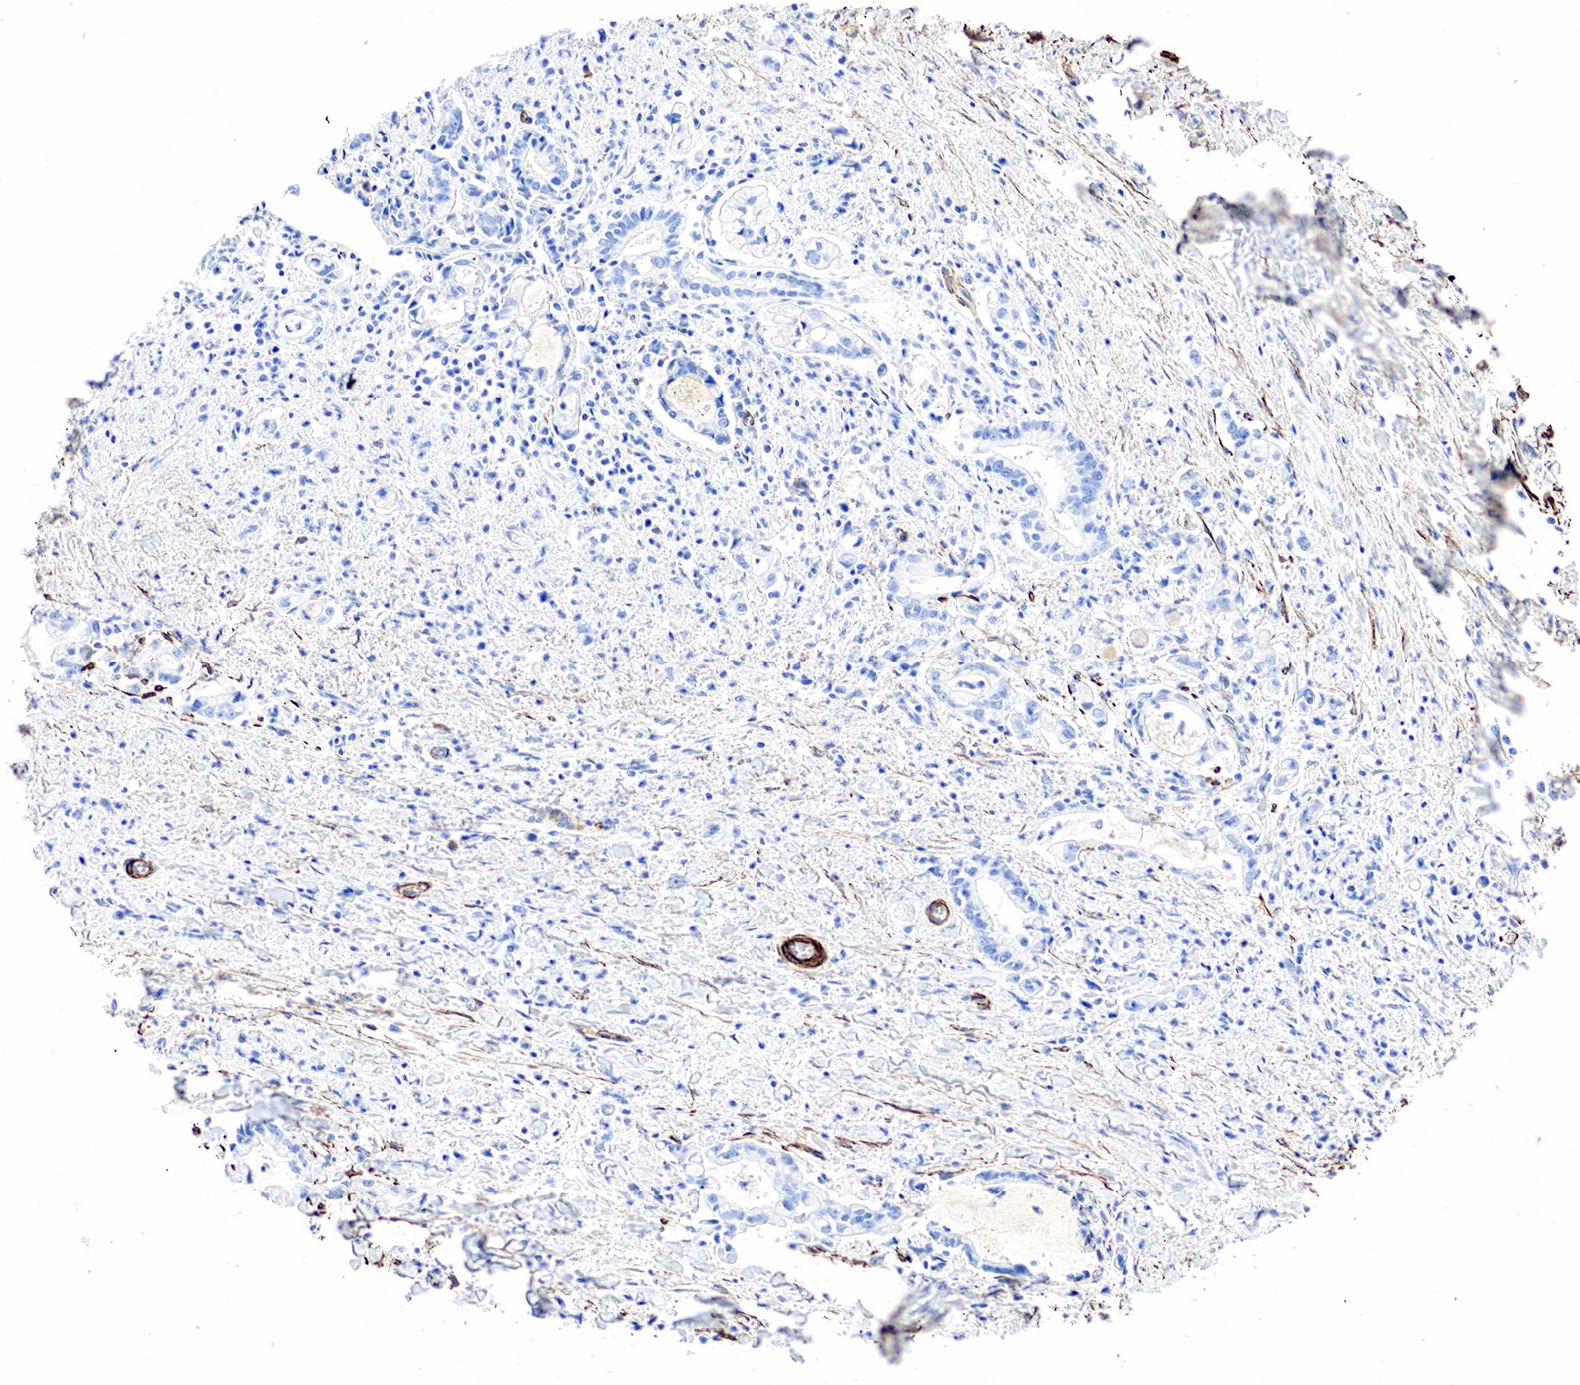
{"staining": {"intensity": "negative", "quantity": "none", "location": "none"}, "tissue": "stomach cancer", "cell_type": "Tumor cells", "image_type": "cancer", "snomed": [{"axis": "morphology", "description": "Adenocarcinoma, NOS"}, {"axis": "topography", "description": "Stomach"}], "caption": "IHC photomicrograph of neoplastic tissue: human stomach cancer (adenocarcinoma) stained with DAB (3,3'-diaminobenzidine) reveals no significant protein positivity in tumor cells.", "gene": "ACTA1", "patient": {"sex": "male", "age": 78}}